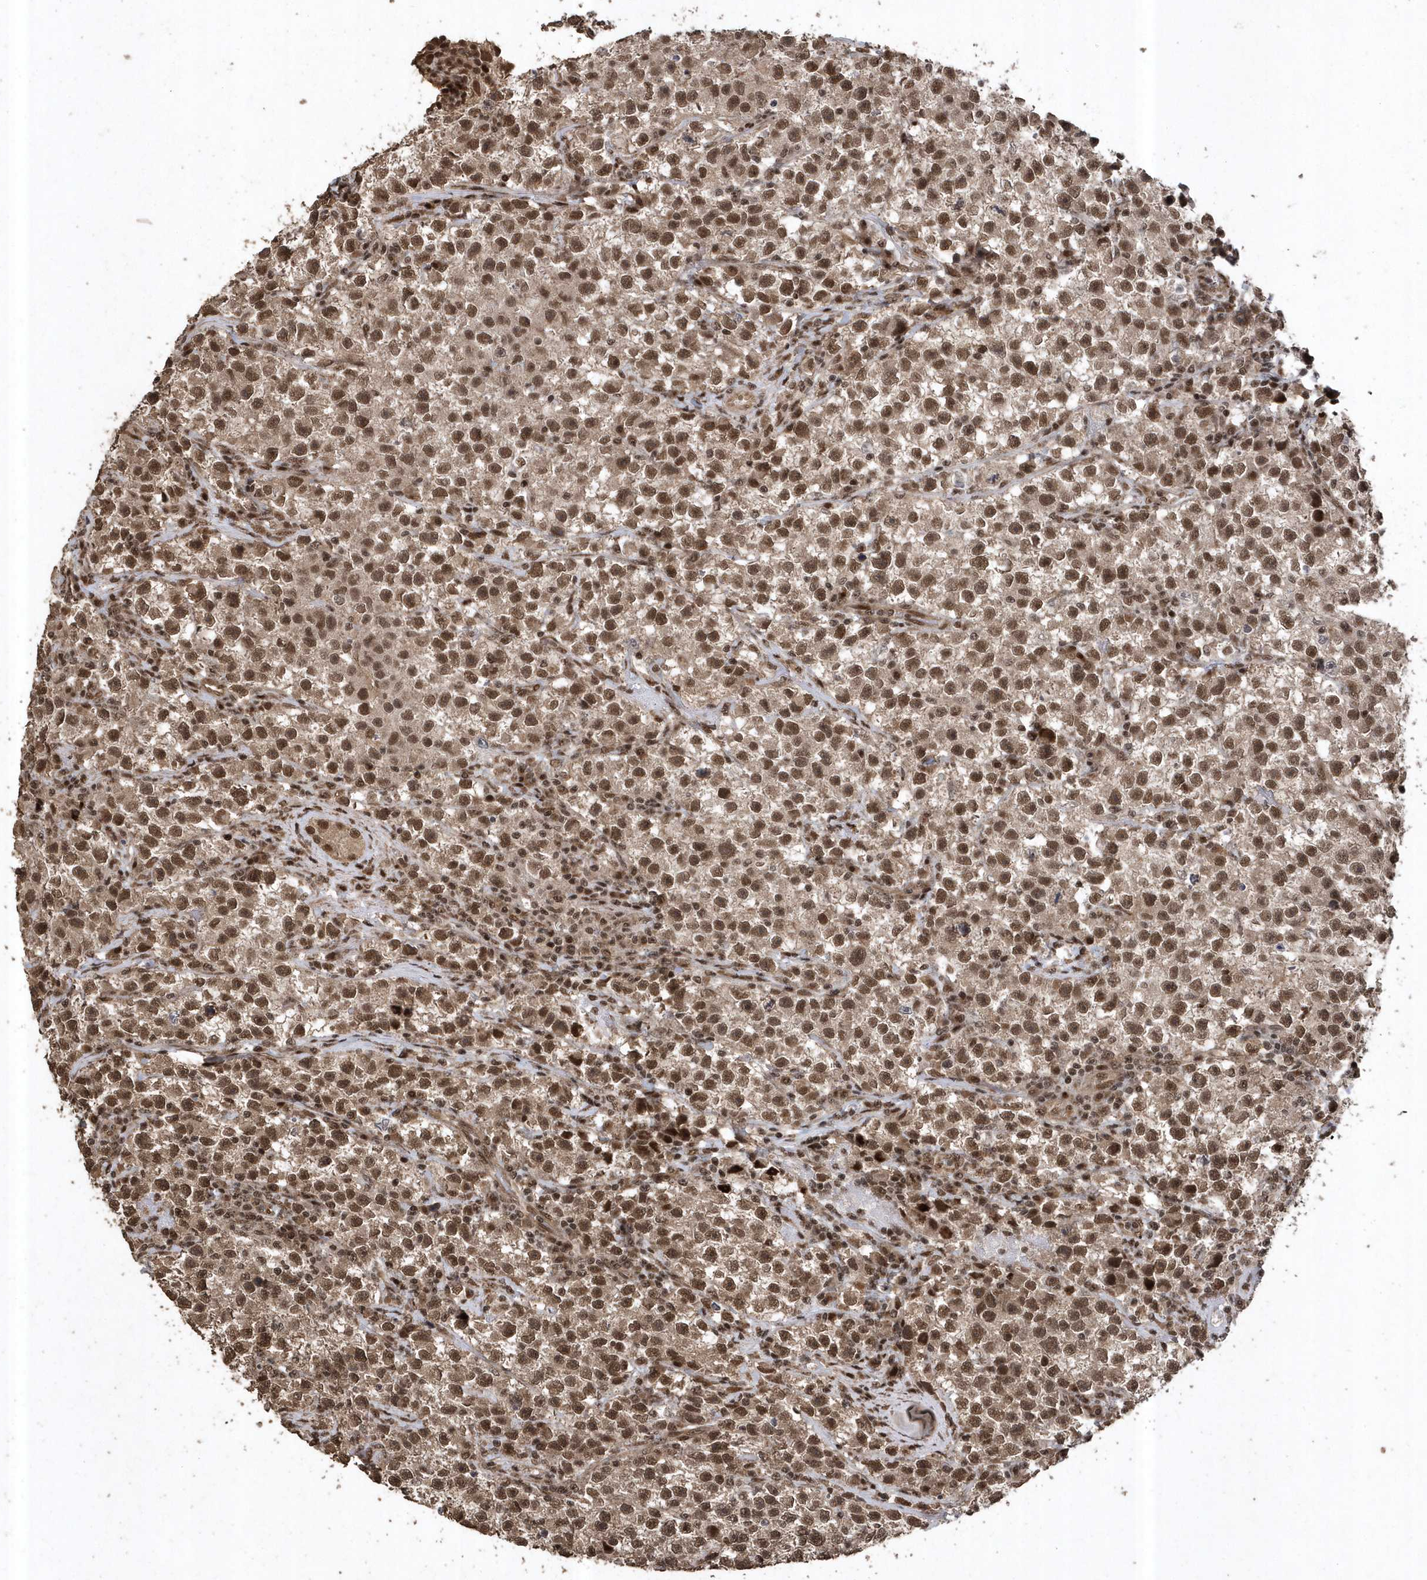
{"staining": {"intensity": "moderate", "quantity": ">75%", "location": "nuclear"}, "tissue": "testis cancer", "cell_type": "Tumor cells", "image_type": "cancer", "snomed": [{"axis": "morphology", "description": "Seminoma, NOS"}, {"axis": "topography", "description": "Testis"}], "caption": "Immunohistochemistry (IHC) of human testis seminoma exhibits medium levels of moderate nuclear positivity in approximately >75% of tumor cells.", "gene": "INTS12", "patient": {"sex": "male", "age": 22}}